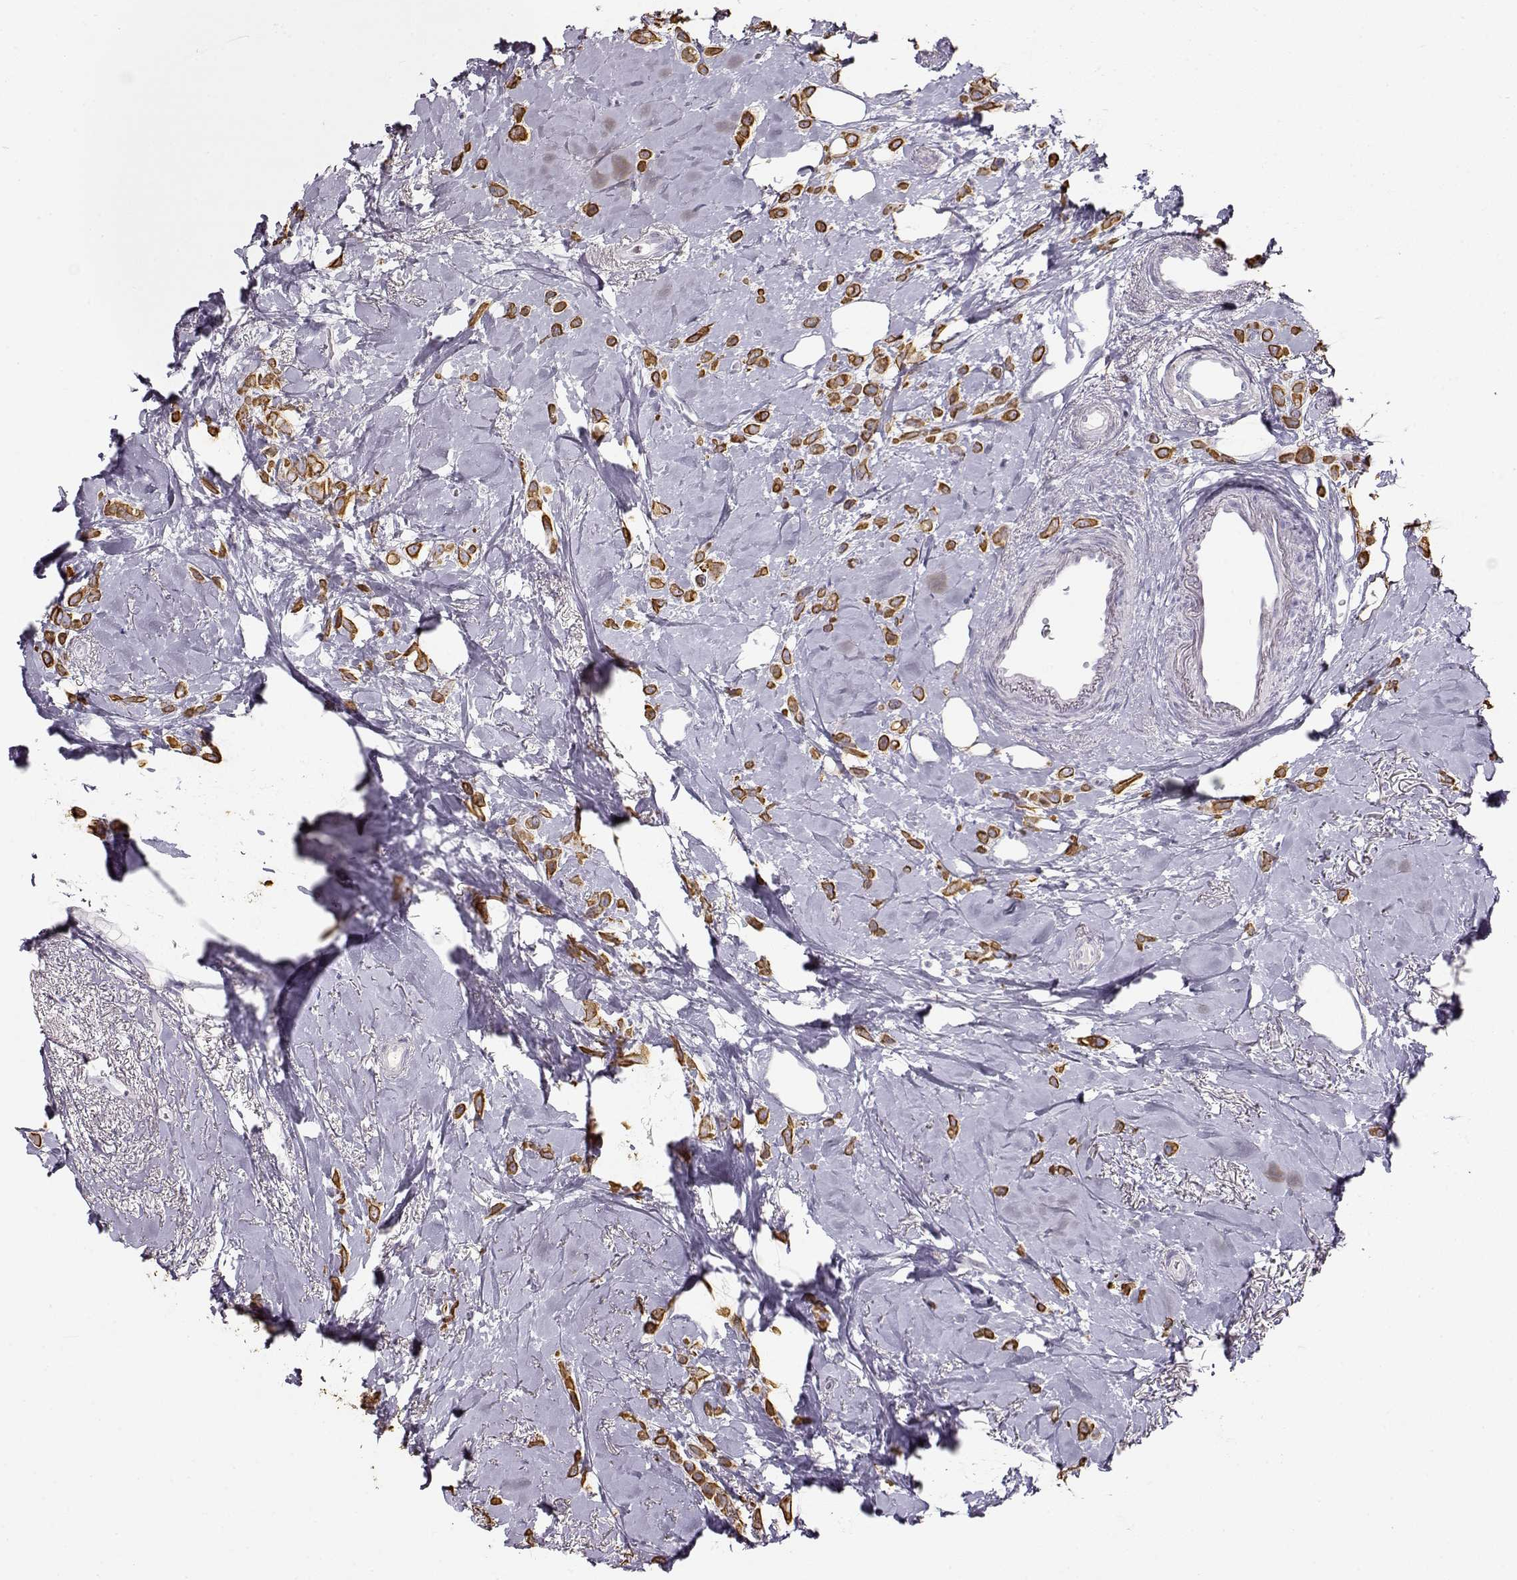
{"staining": {"intensity": "strong", "quantity": ">75%", "location": "cytoplasmic/membranous"}, "tissue": "breast cancer", "cell_type": "Tumor cells", "image_type": "cancer", "snomed": [{"axis": "morphology", "description": "Lobular carcinoma"}, {"axis": "topography", "description": "Breast"}], "caption": "Human breast lobular carcinoma stained with a protein marker demonstrates strong staining in tumor cells.", "gene": "S100B", "patient": {"sex": "female", "age": 66}}